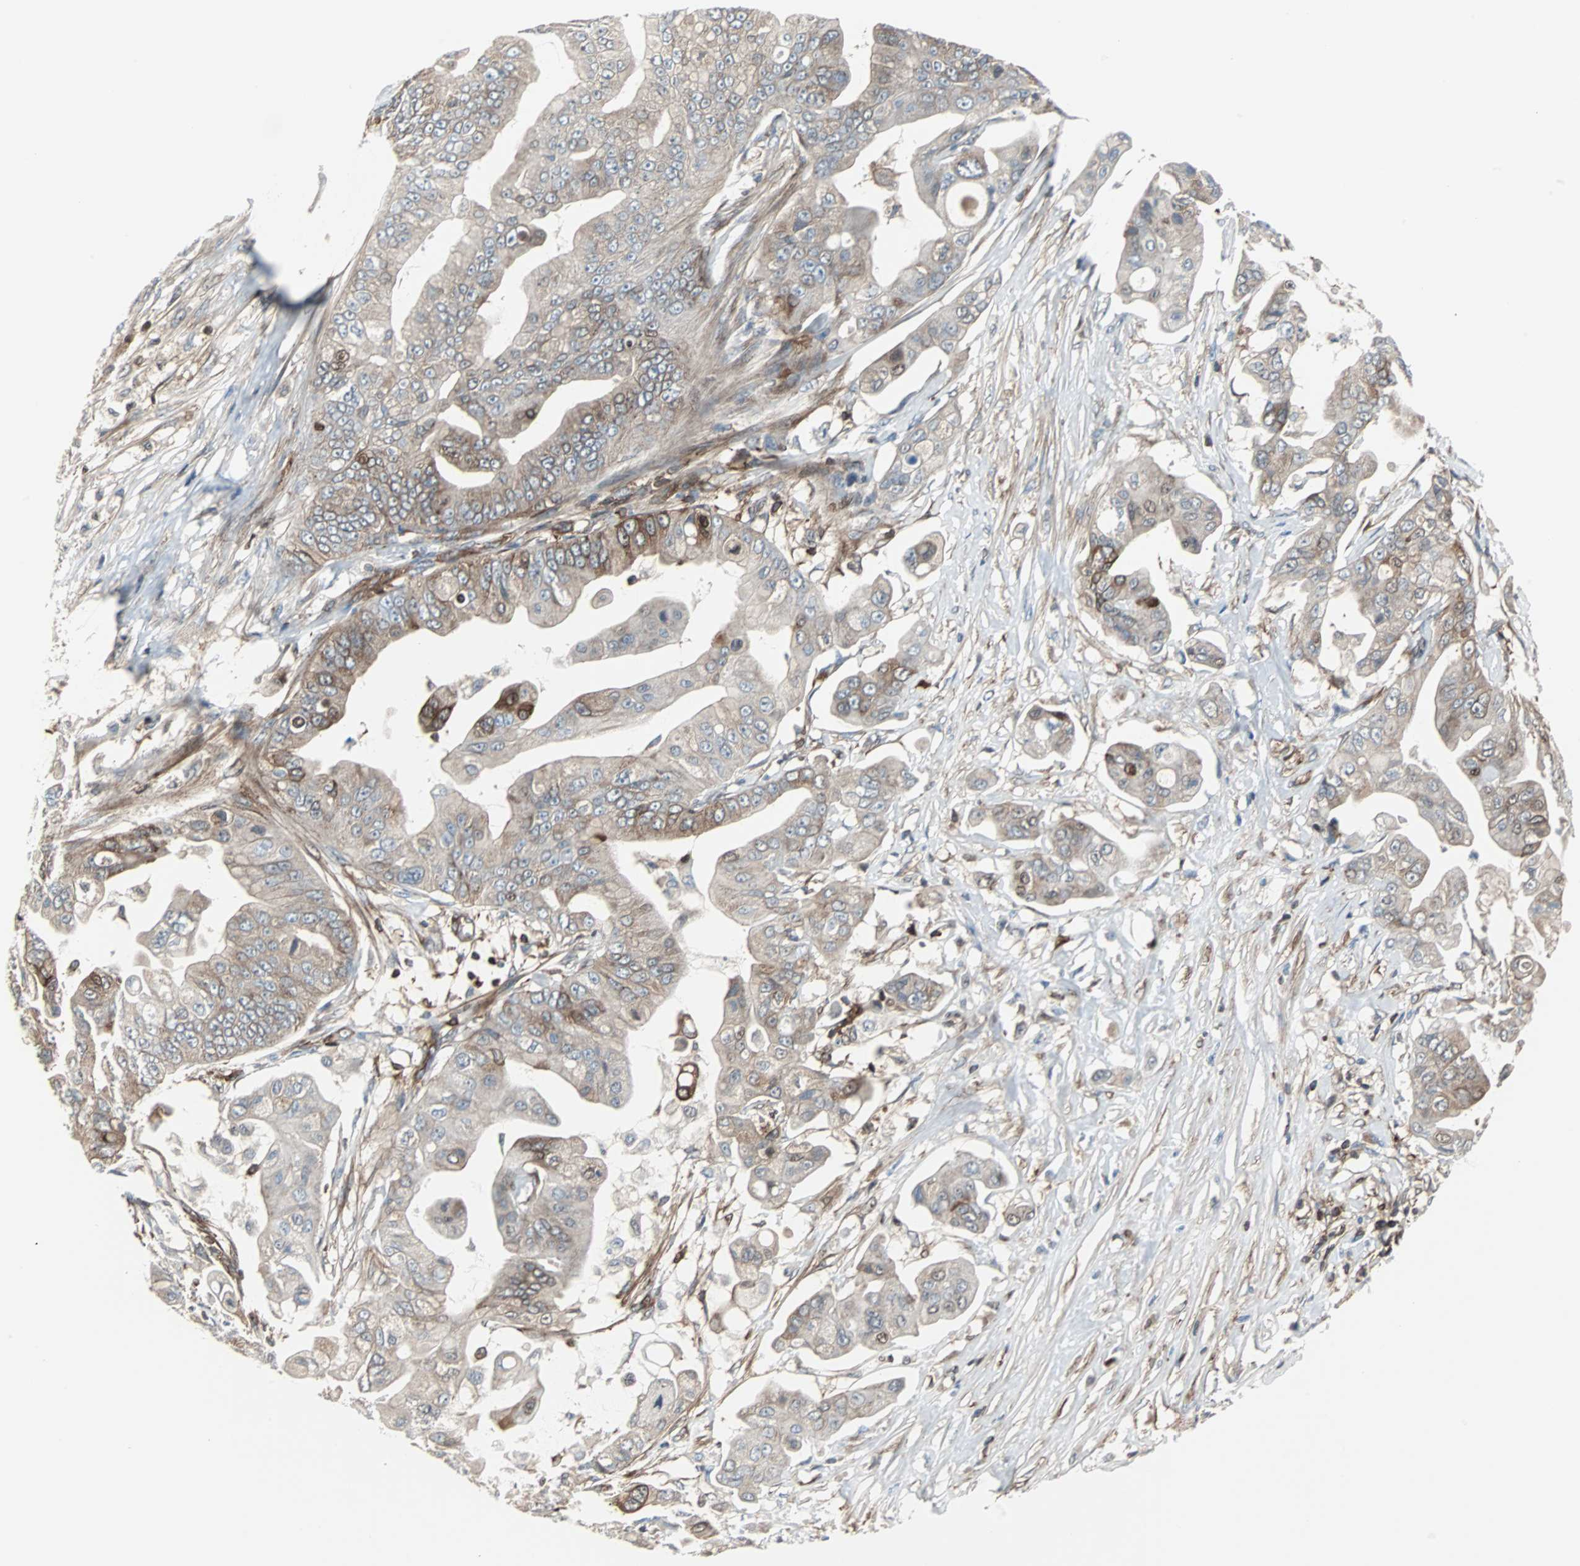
{"staining": {"intensity": "moderate", "quantity": ">75%", "location": "cytoplasmic/membranous"}, "tissue": "pancreatic cancer", "cell_type": "Tumor cells", "image_type": "cancer", "snomed": [{"axis": "morphology", "description": "Adenocarcinoma, NOS"}, {"axis": "topography", "description": "Pancreas"}], "caption": "Tumor cells exhibit medium levels of moderate cytoplasmic/membranous expression in approximately >75% of cells in pancreatic cancer (adenocarcinoma). (DAB (3,3'-diaminobenzidine) IHC with brightfield microscopy, high magnification).", "gene": "RELA", "patient": {"sex": "female", "age": 75}}